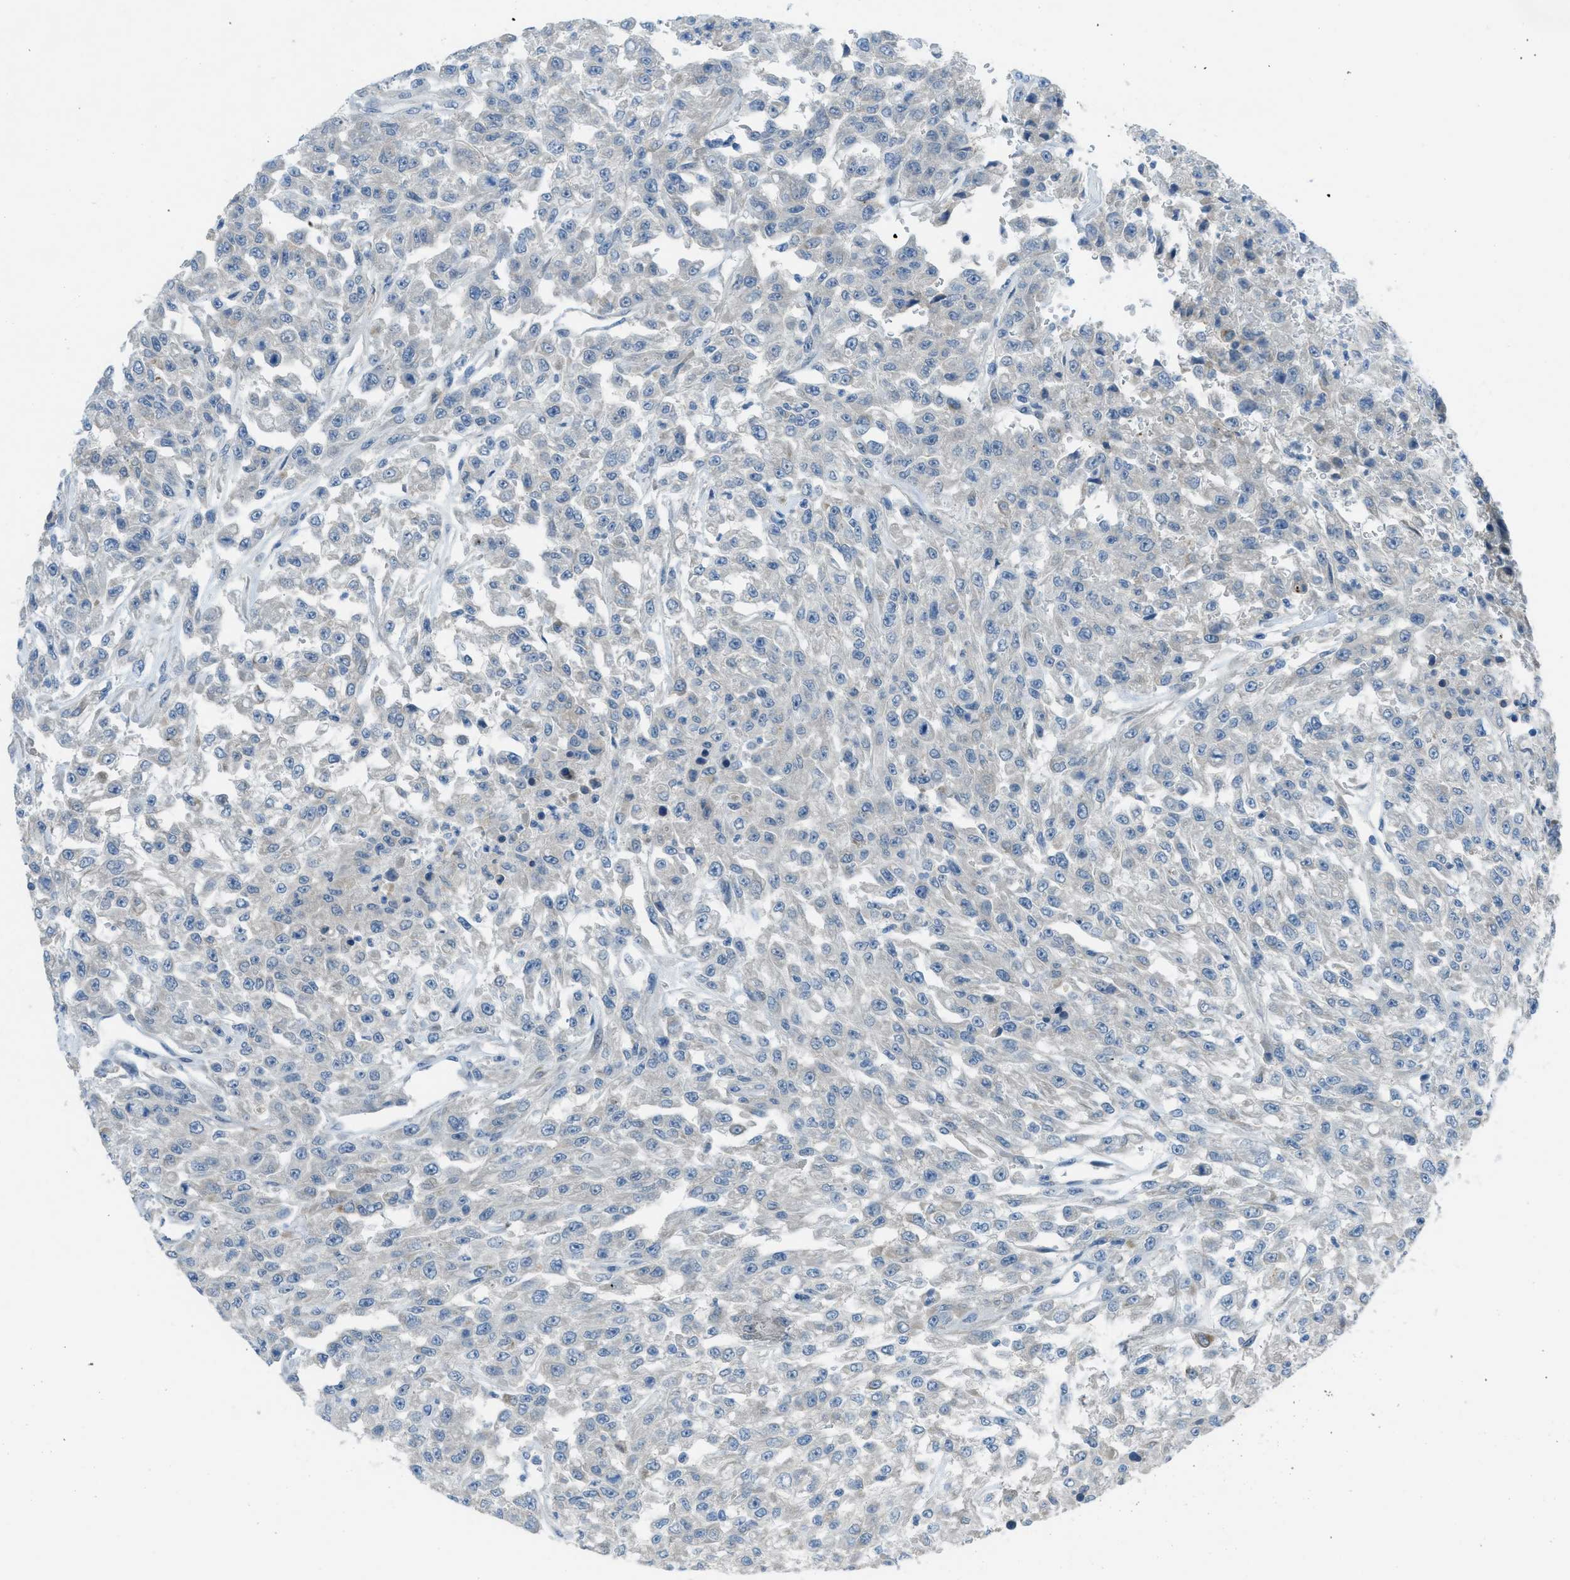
{"staining": {"intensity": "negative", "quantity": "none", "location": "none"}, "tissue": "urothelial cancer", "cell_type": "Tumor cells", "image_type": "cancer", "snomed": [{"axis": "morphology", "description": "Urothelial carcinoma, High grade"}, {"axis": "topography", "description": "Urinary bladder"}], "caption": "IHC photomicrograph of neoplastic tissue: human urothelial carcinoma (high-grade) stained with DAB (3,3'-diaminobenzidine) shows no significant protein expression in tumor cells. (DAB (3,3'-diaminobenzidine) IHC visualized using brightfield microscopy, high magnification).", "gene": "KLHL8", "patient": {"sex": "male", "age": 46}}